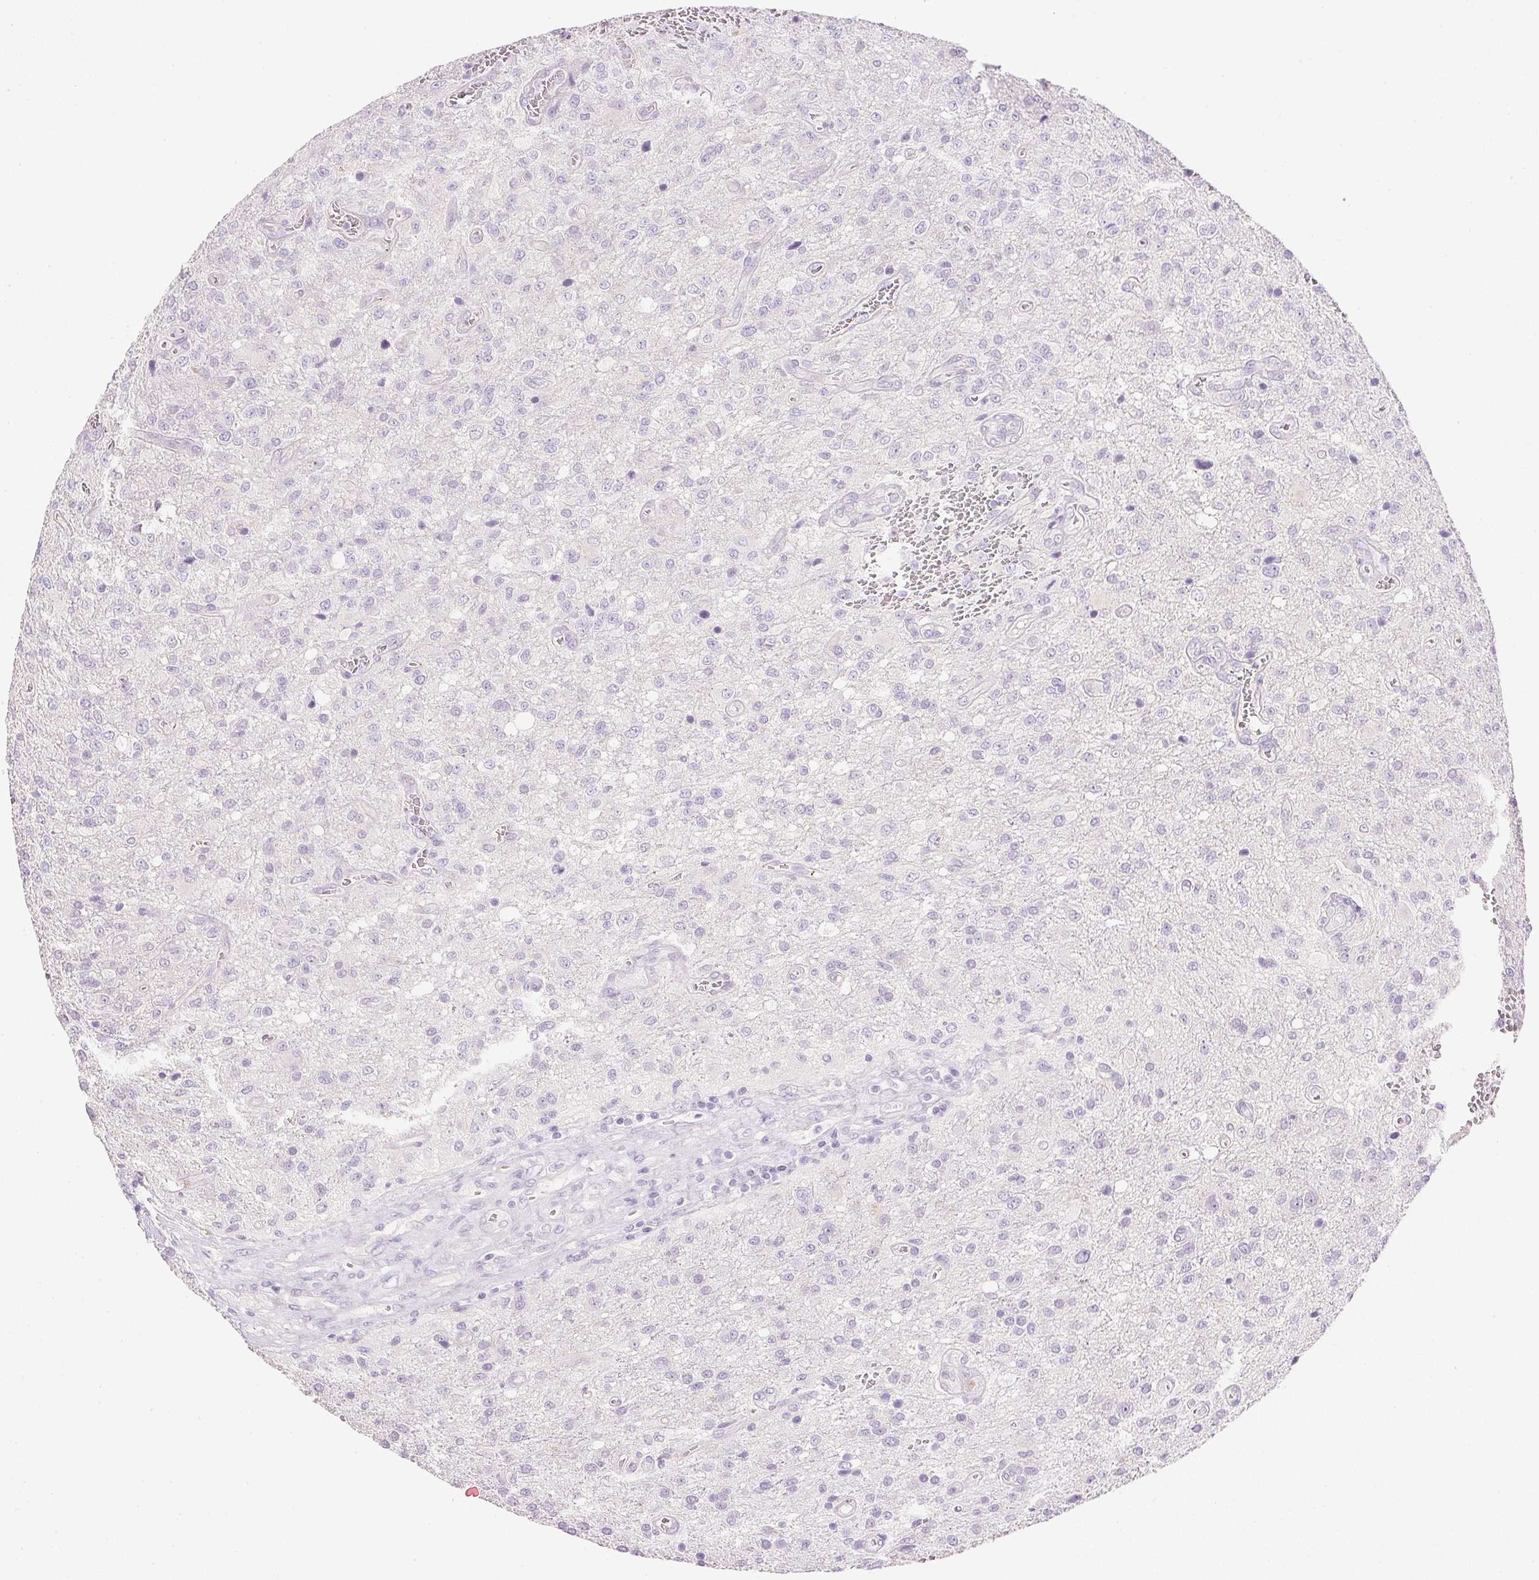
{"staining": {"intensity": "negative", "quantity": "none", "location": "none"}, "tissue": "glioma", "cell_type": "Tumor cells", "image_type": "cancer", "snomed": [{"axis": "morphology", "description": "Glioma, malignant, Low grade"}, {"axis": "topography", "description": "Brain"}], "caption": "The image displays no staining of tumor cells in glioma.", "gene": "KCNE2", "patient": {"sex": "male", "age": 66}}